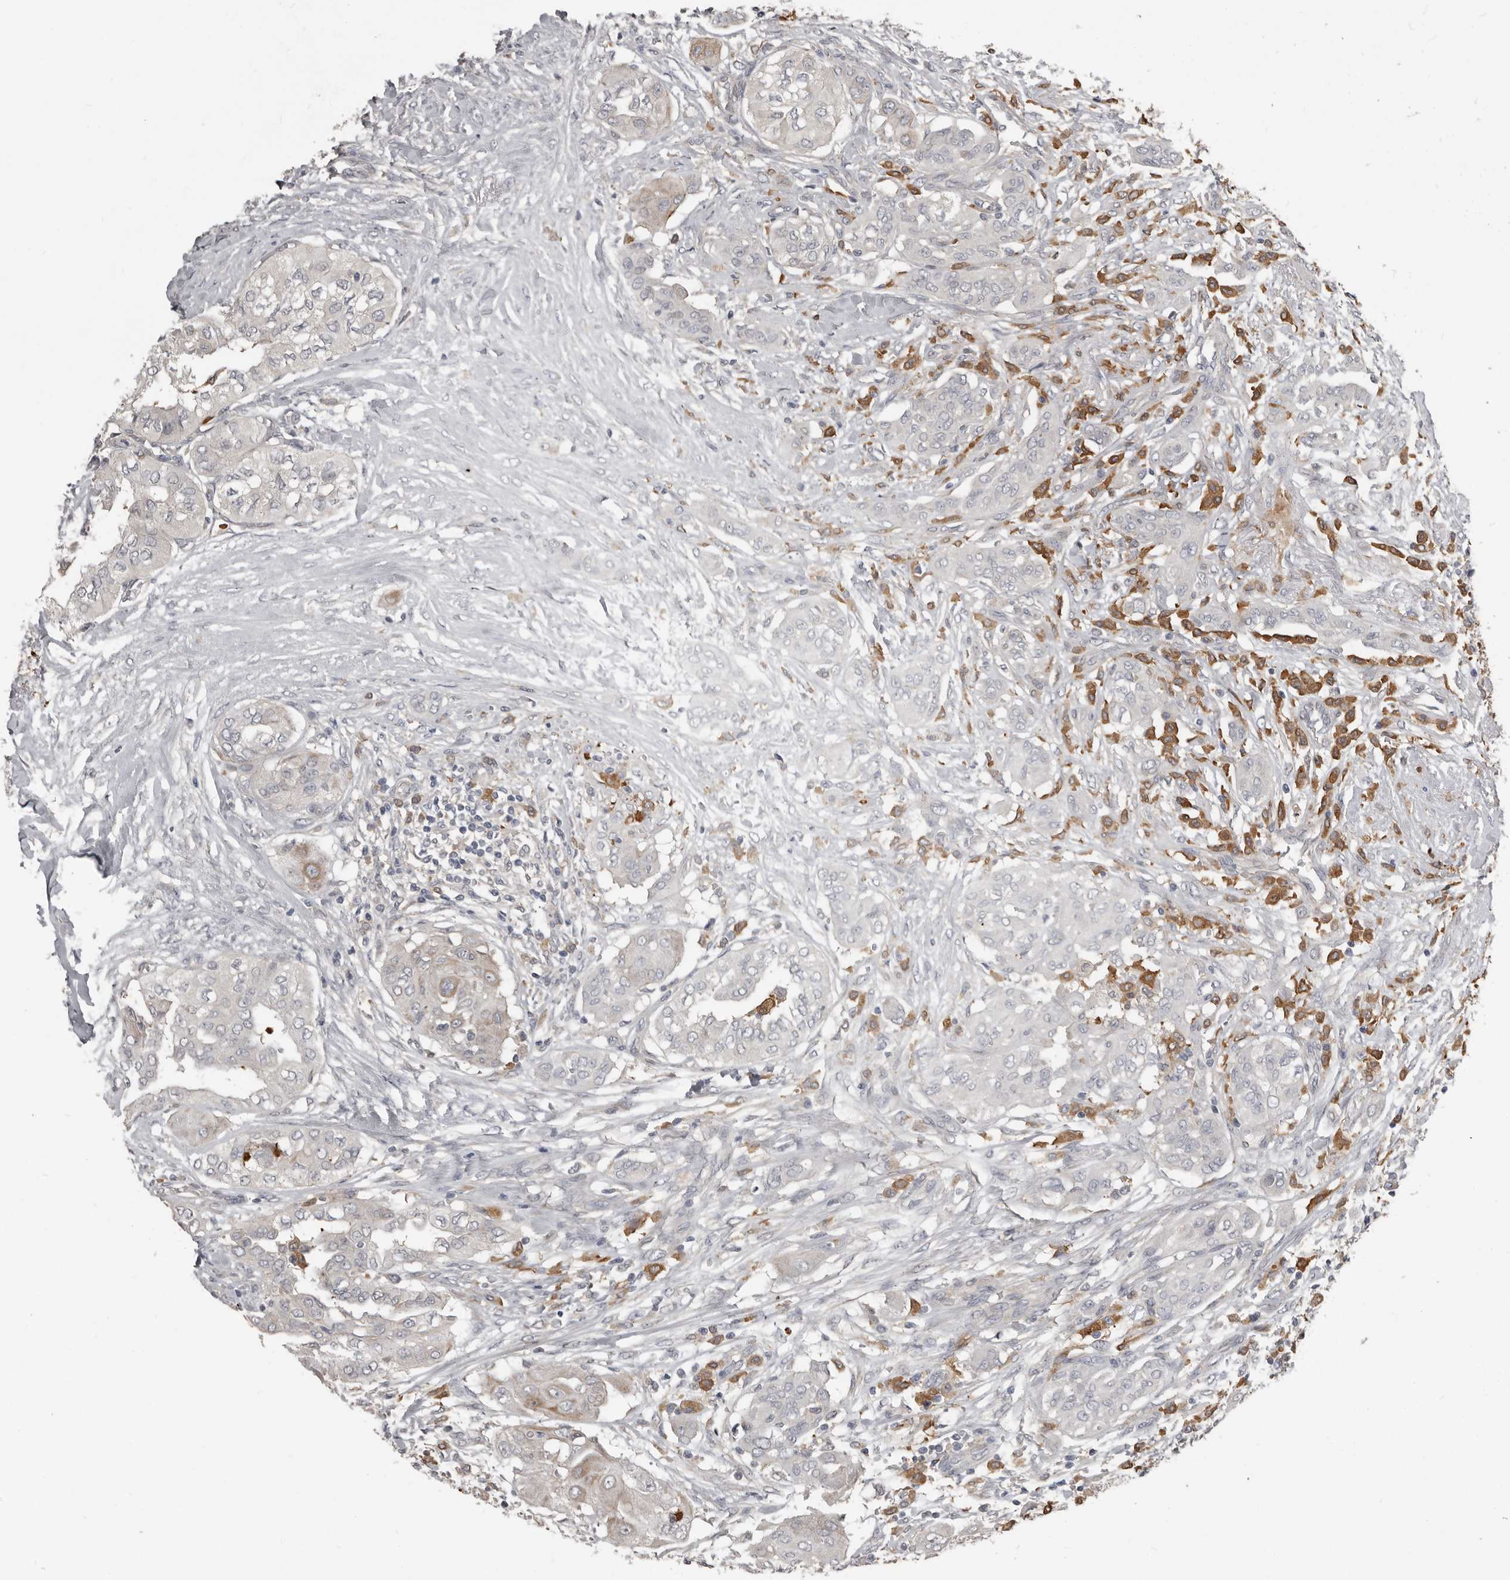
{"staining": {"intensity": "negative", "quantity": "none", "location": "none"}, "tissue": "thyroid cancer", "cell_type": "Tumor cells", "image_type": "cancer", "snomed": [{"axis": "morphology", "description": "Papillary adenocarcinoma, NOS"}, {"axis": "topography", "description": "Thyroid gland"}], "caption": "Immunohistochemistry (IHC) image of human papillary adenocarcinoma (thyroid) stained for a protein (brown), which reveals no staining in tumor cells. (DAB (3,3'-diaminobenzidine) immunohistochemistry, high magnification).", "gene": "KCNJ8", "patient": {"sex": "female", "age": 59}}